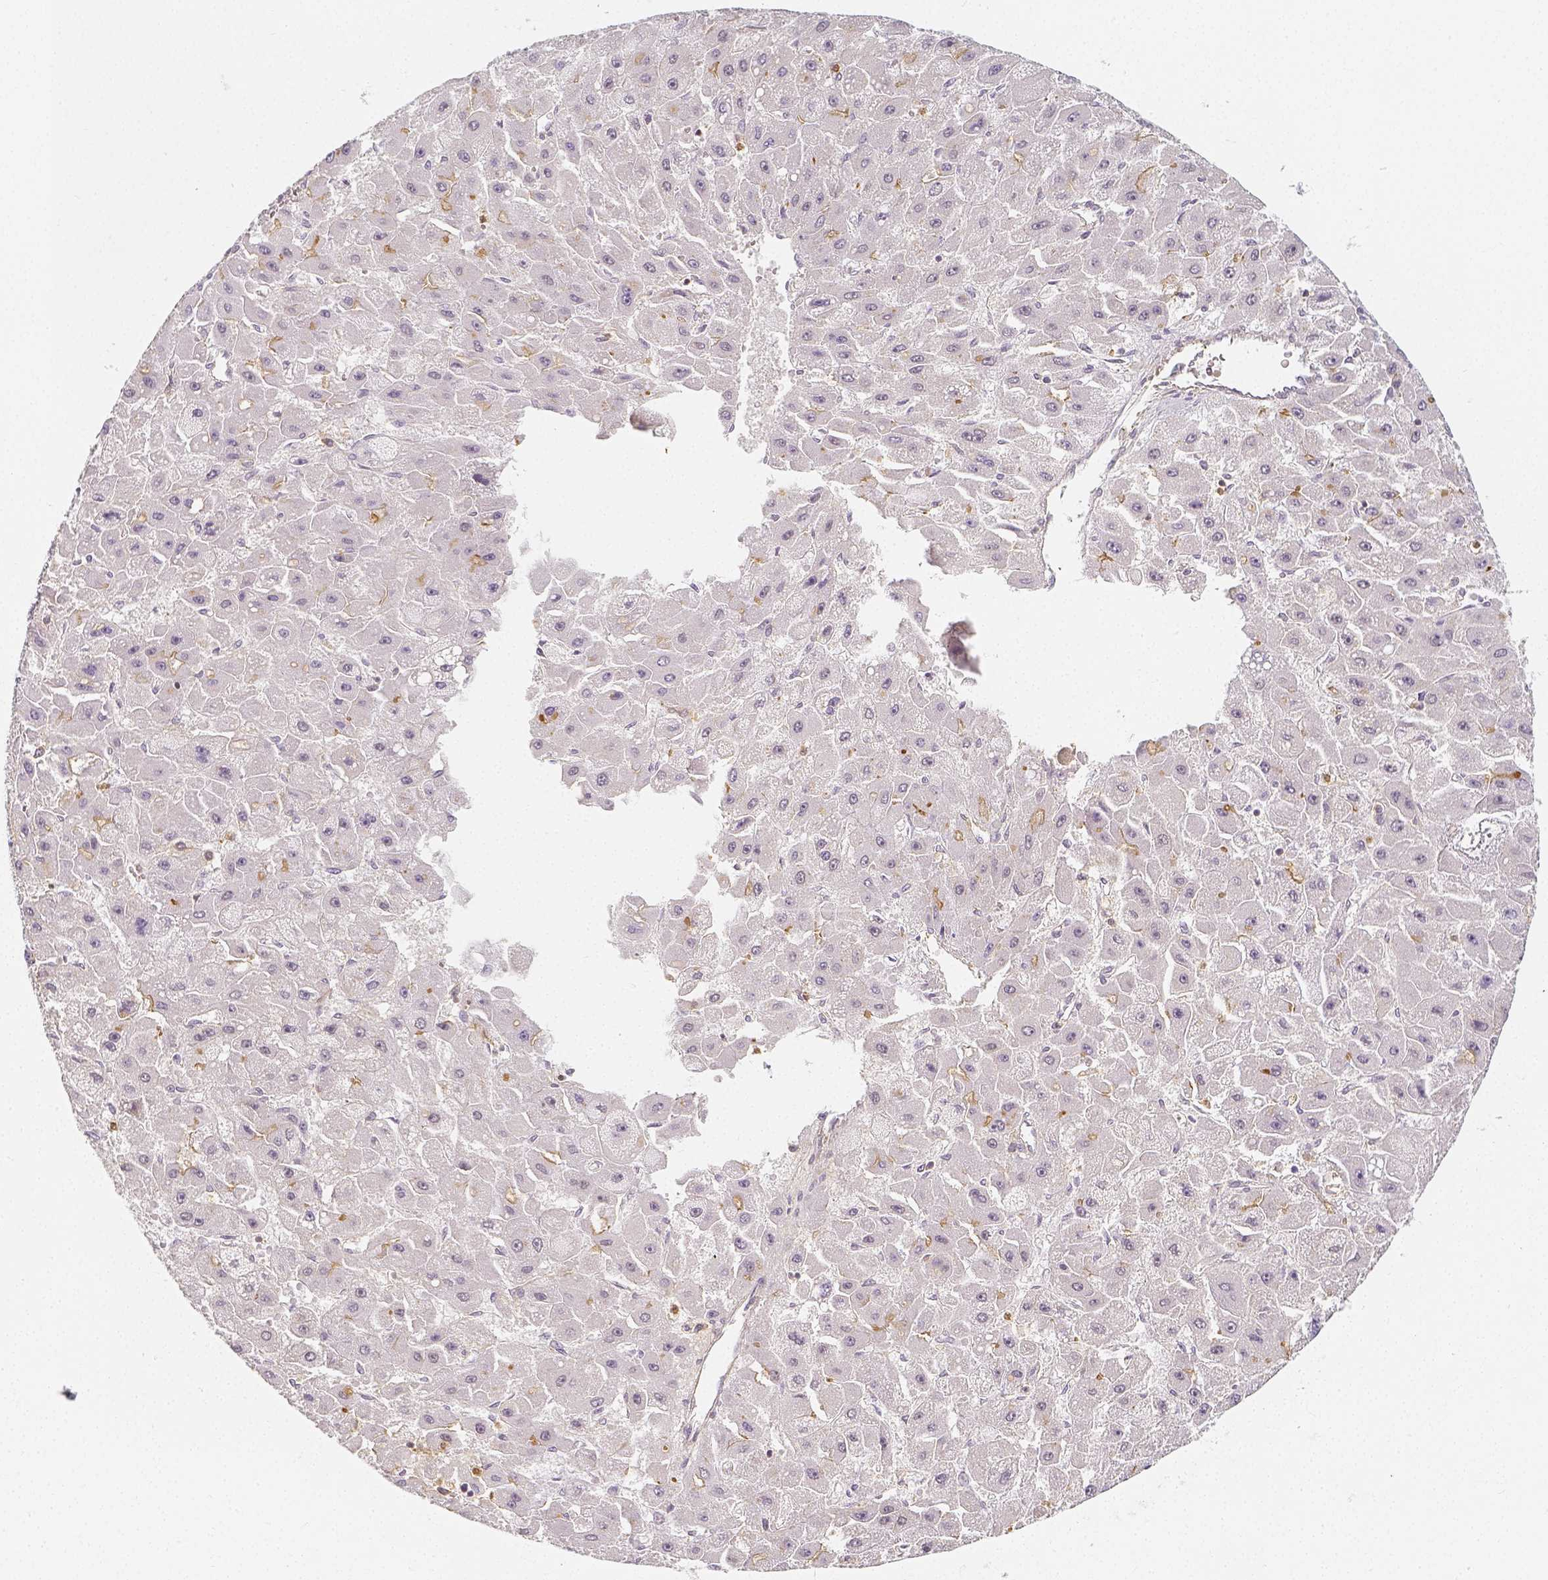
{"staining": {"intensity": "negative", "quantity": "none", "location": "none"}, "tissue": "liver cancer", "cell_type": "Tumor cells", "image_type": "cancer", "snomed": [{"axis": "morphology", "description": "Carcinoma, Hepatocellular, NOS"}, {"axis": "topography", "description": "Liver"}], "caption": "Immunohistochemistry (IHC) image of neoplastic tissue: hepatocellular carcinoma (liver) stained with DAB (3,3'-diaminobenzidine) reveals no significant protein positivity in tumor cells.", "gene": "PTPRJ", "patient": {"sex": "female", "age": 25}}